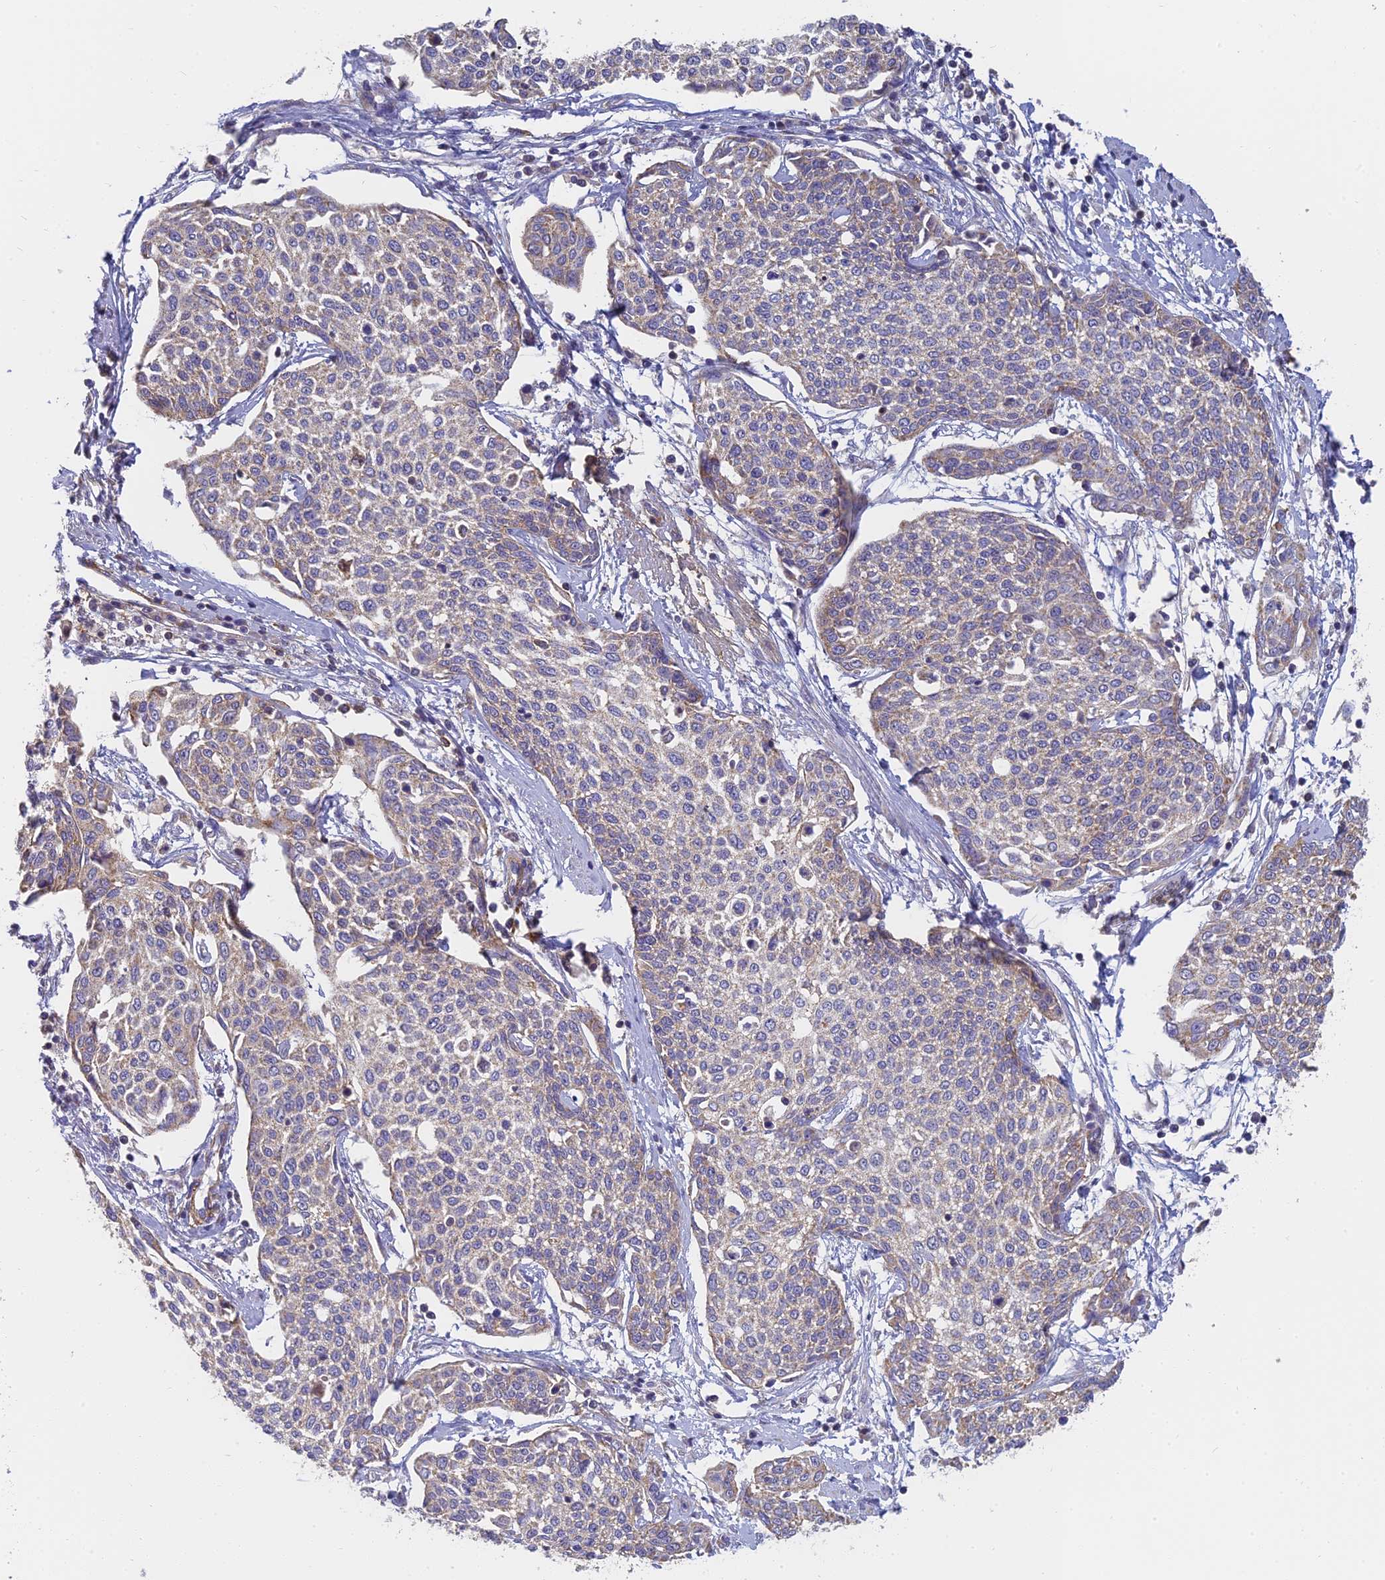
{"staining": {"intensity": "weak", "quantity": ">75%", "location": "cytoplasmic/membranous"}, "tissue": "cervical cancer", "cell_type": "Tumor cells", "image_type": "cancer", "snomed": [{"axis": "morphology", "description": "Squamous cell carcinoma, NOS"}, {"axis": "topography", "description": "Cervix"}], "caption": "Human cervical cancer (squamous cell carcinoma) stained with a protein marker exhibits weak staining in tumor cells.", "gene": "MRPL15", "patient": {"sex": "female", "age": 34}}